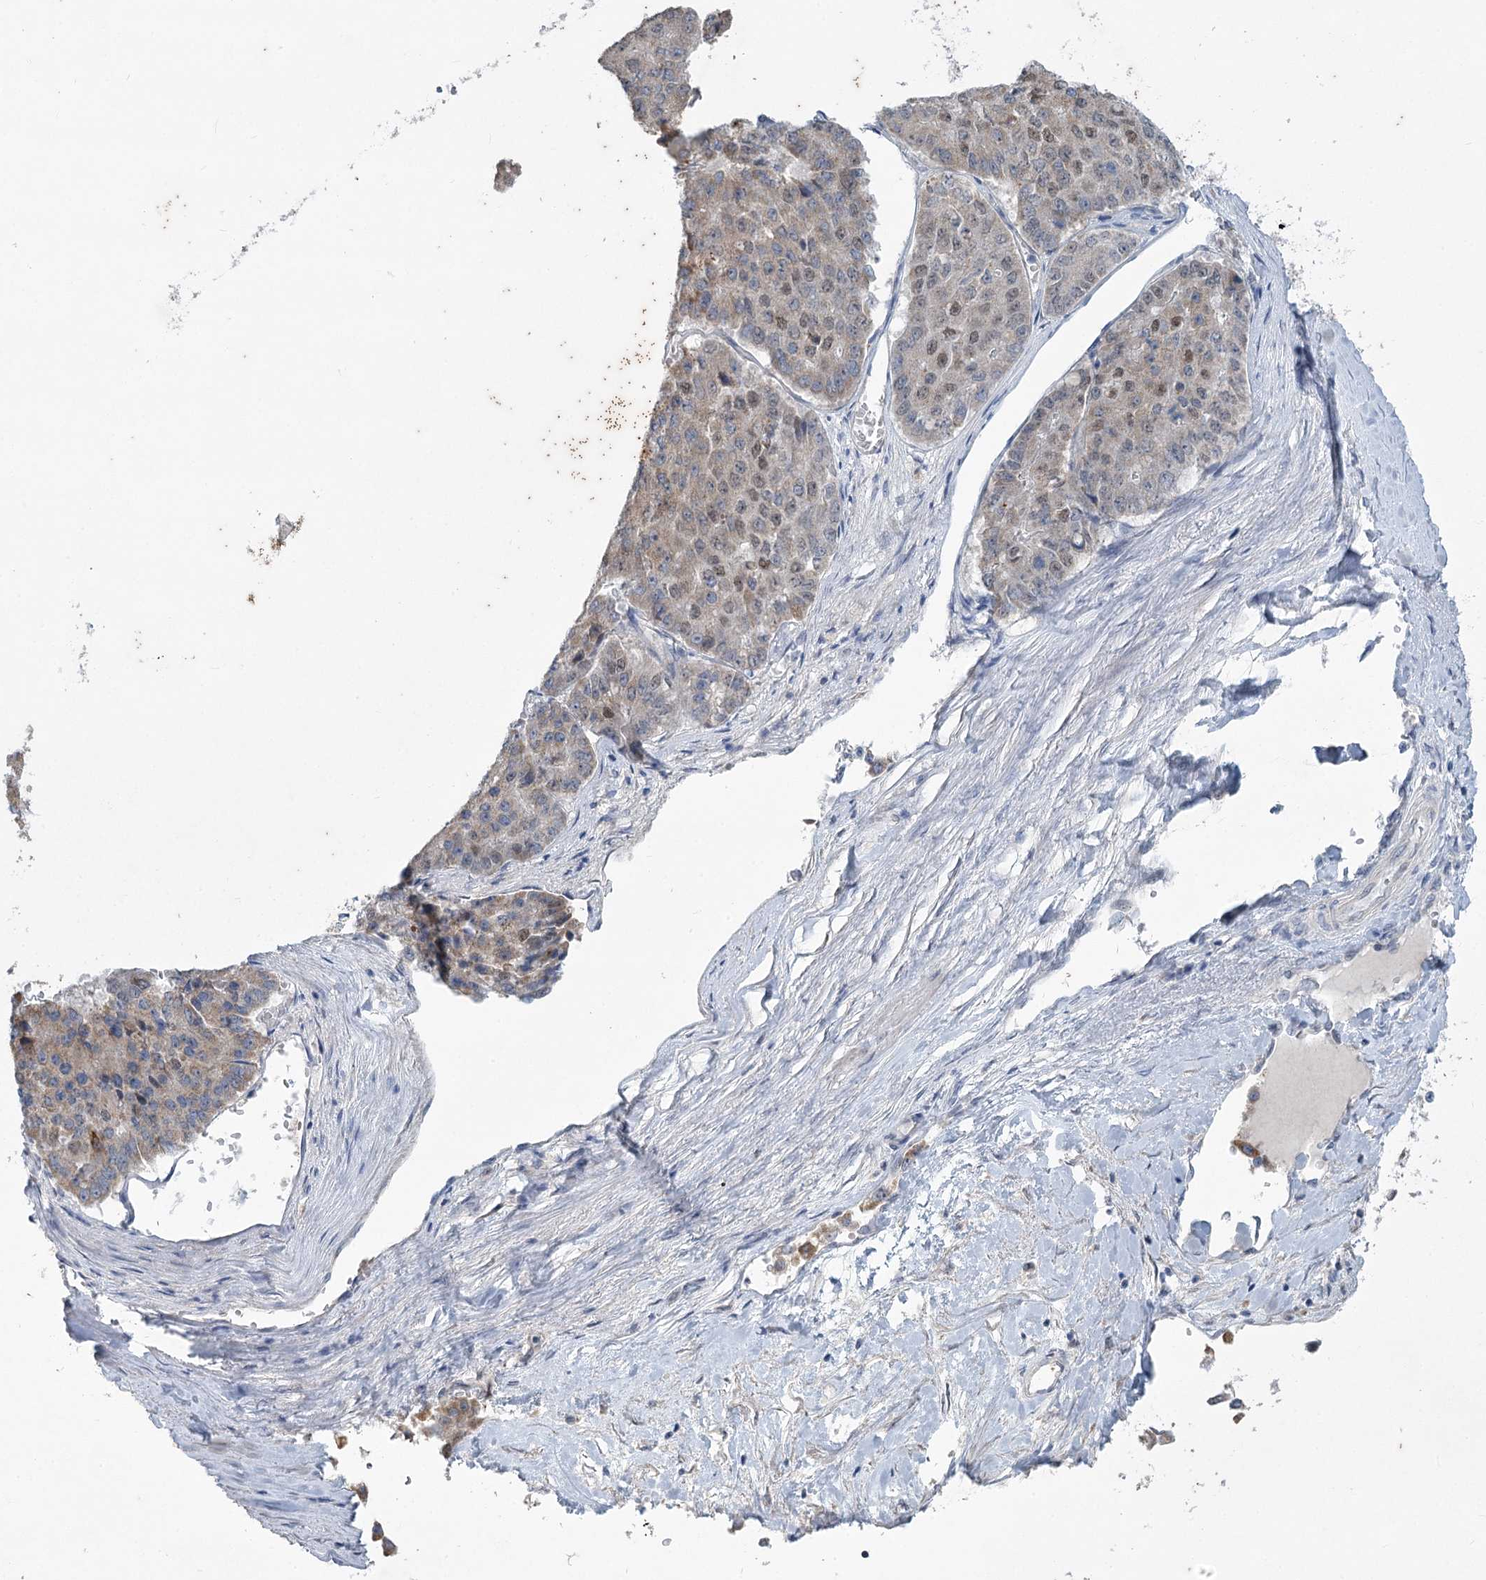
{"staining": {"intensity": "weak", "quantity": "<25%", "location": "nuclear"}, "tissue": "pancreatic cancer", "cell_type": "Tumor cells", "image_type": "cancer", "snomed": [{"axis": "morphology", "description": "Adenocarcinoma, NOS"}, {"axis": "topography", "description": "Pancreas"}], "caption": "This is an immunohistochemistry micrograph of pancreatic cancer (adenocarcinoma). There is no expression in tumor cells.", "gene": "ABITRAM", "patient": {"sex": "male", "age": 50}}